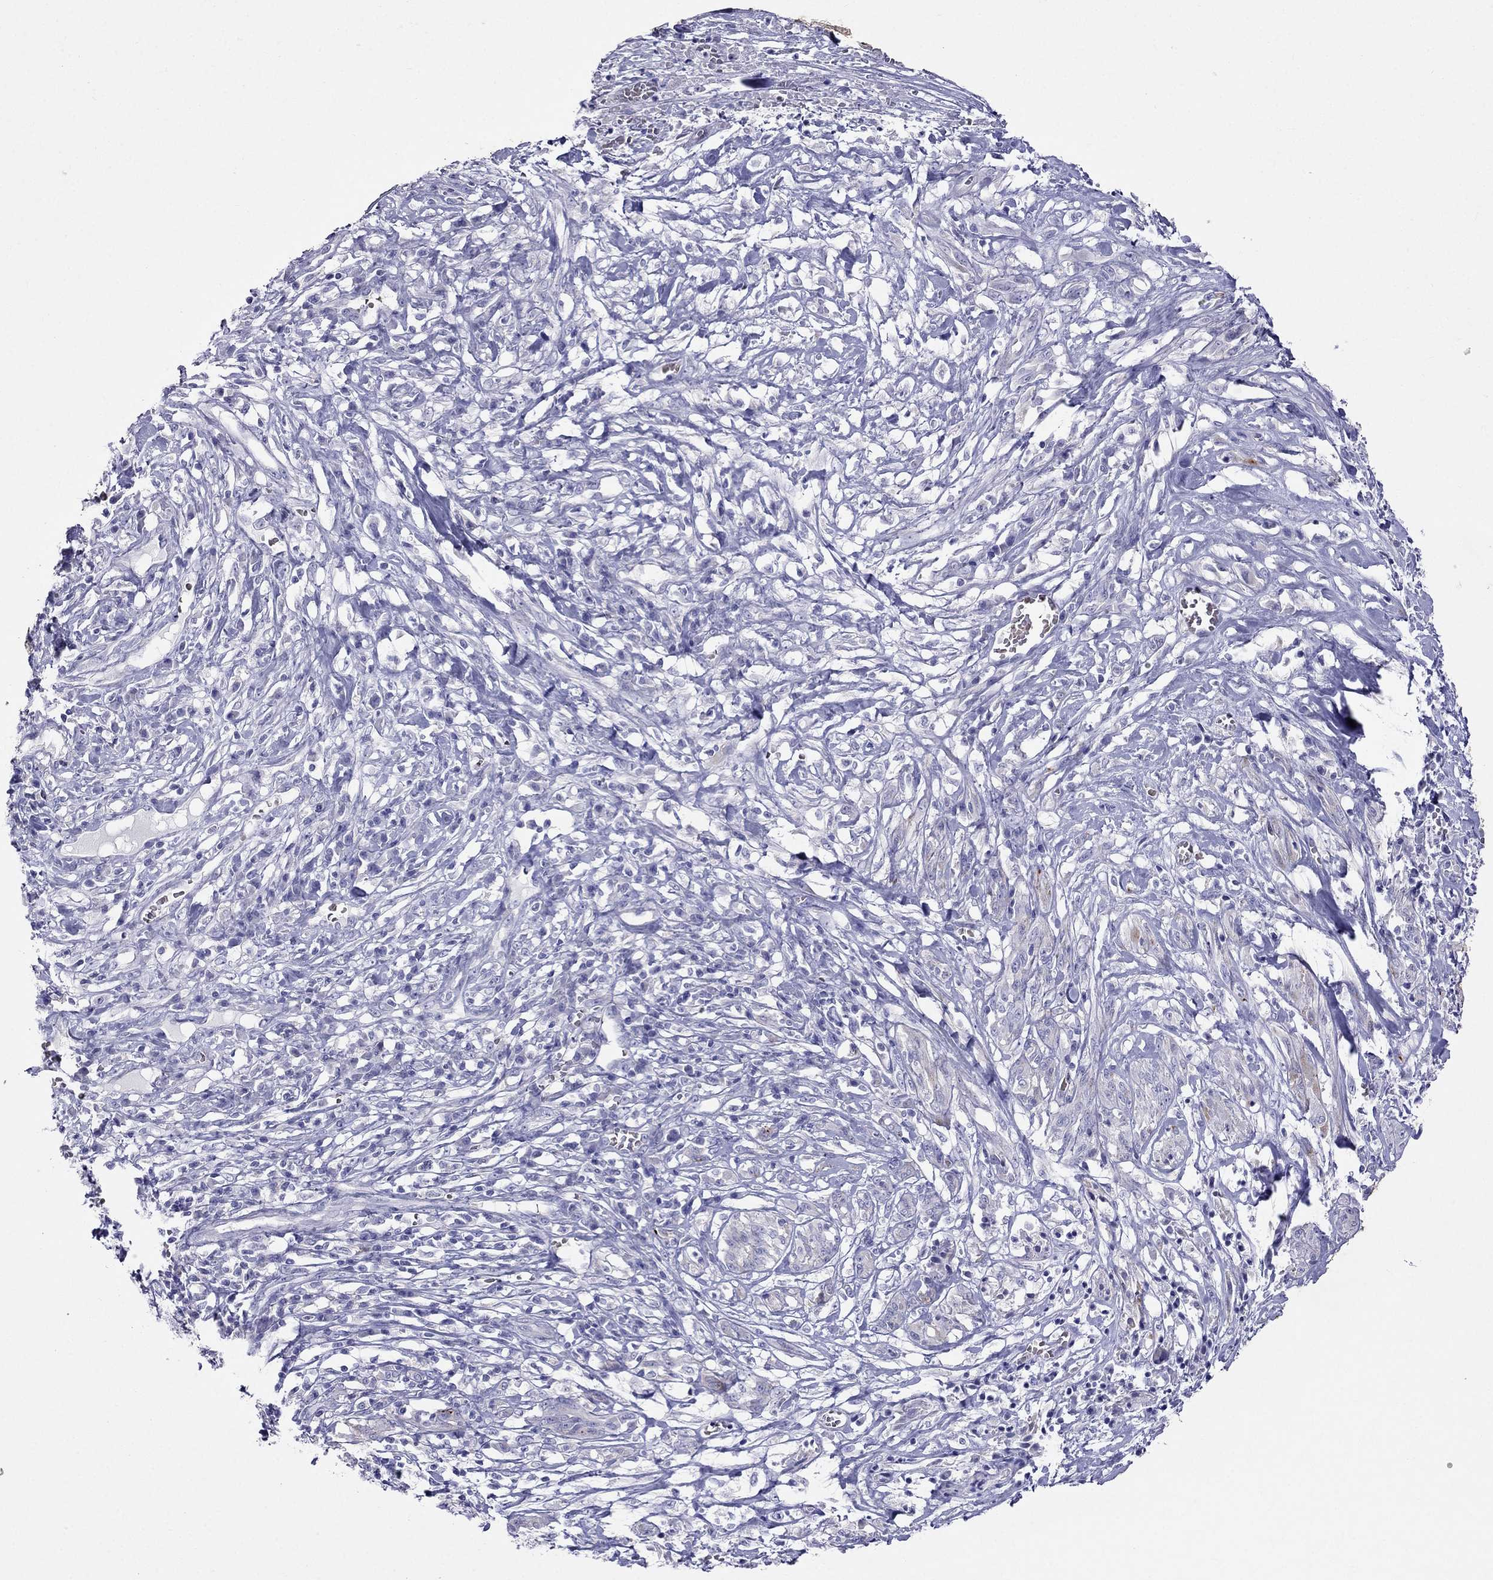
{"staining": {"intensity": "negative", "quantity": "none", "location": "none"}, "tissue": "melanoma", "cell_type": "Tumor cells", "image_type": "cancer", "snomed": [{"axis": "morphology", "description": "Malignant melanoma, NOS"}, {"axis": "topography", "description": "Skin"}], "caption": "Protein analysis of melanoma shows no significant staining in tumor cells. (DAB immunohistochemistry with hematoxylin counter stain).", "gene": "TDRD1", "patient": {"sex": "female", "age": 91}}